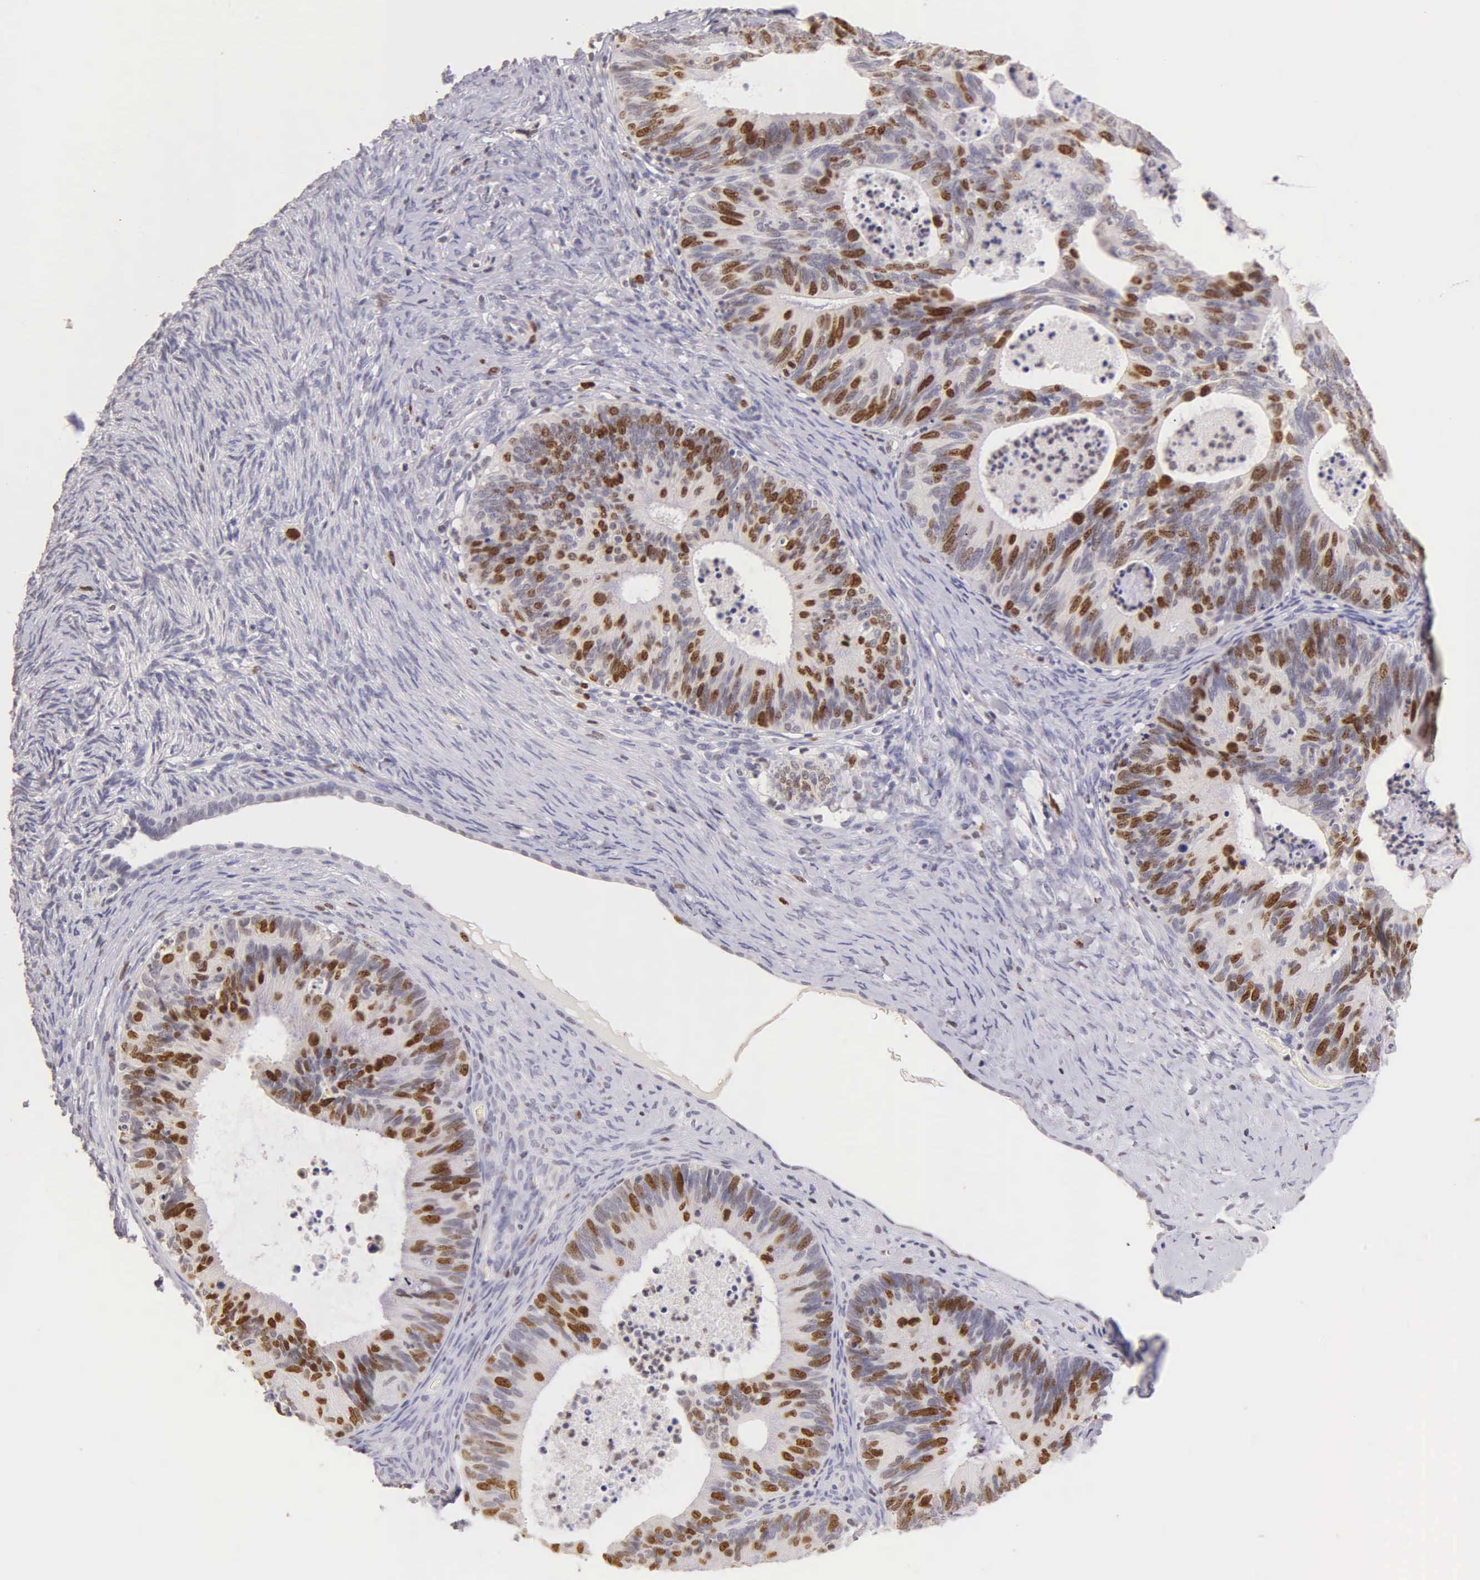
{"staining": {"intensity": "strong", "quantity": "25%-75%", "location": "nuclear"}, "tissue": "ovarian cancer", "cell_type": "Tumor cells", "image_type": "cancer", "snomed": [{"axis": "morphology", "description": "Carcinoma, endometroid"}, {"axis": "topography", "description": "Ovary"}], "caption": "Approximately 25%-75% of tumor cells in endometroid carcinoma (ovarian) display strong nuclear protein expression as visualized by brown immunohistochemical staining.", "gene": "MKI67", "patient": {"sex": "female", "age": 52}}